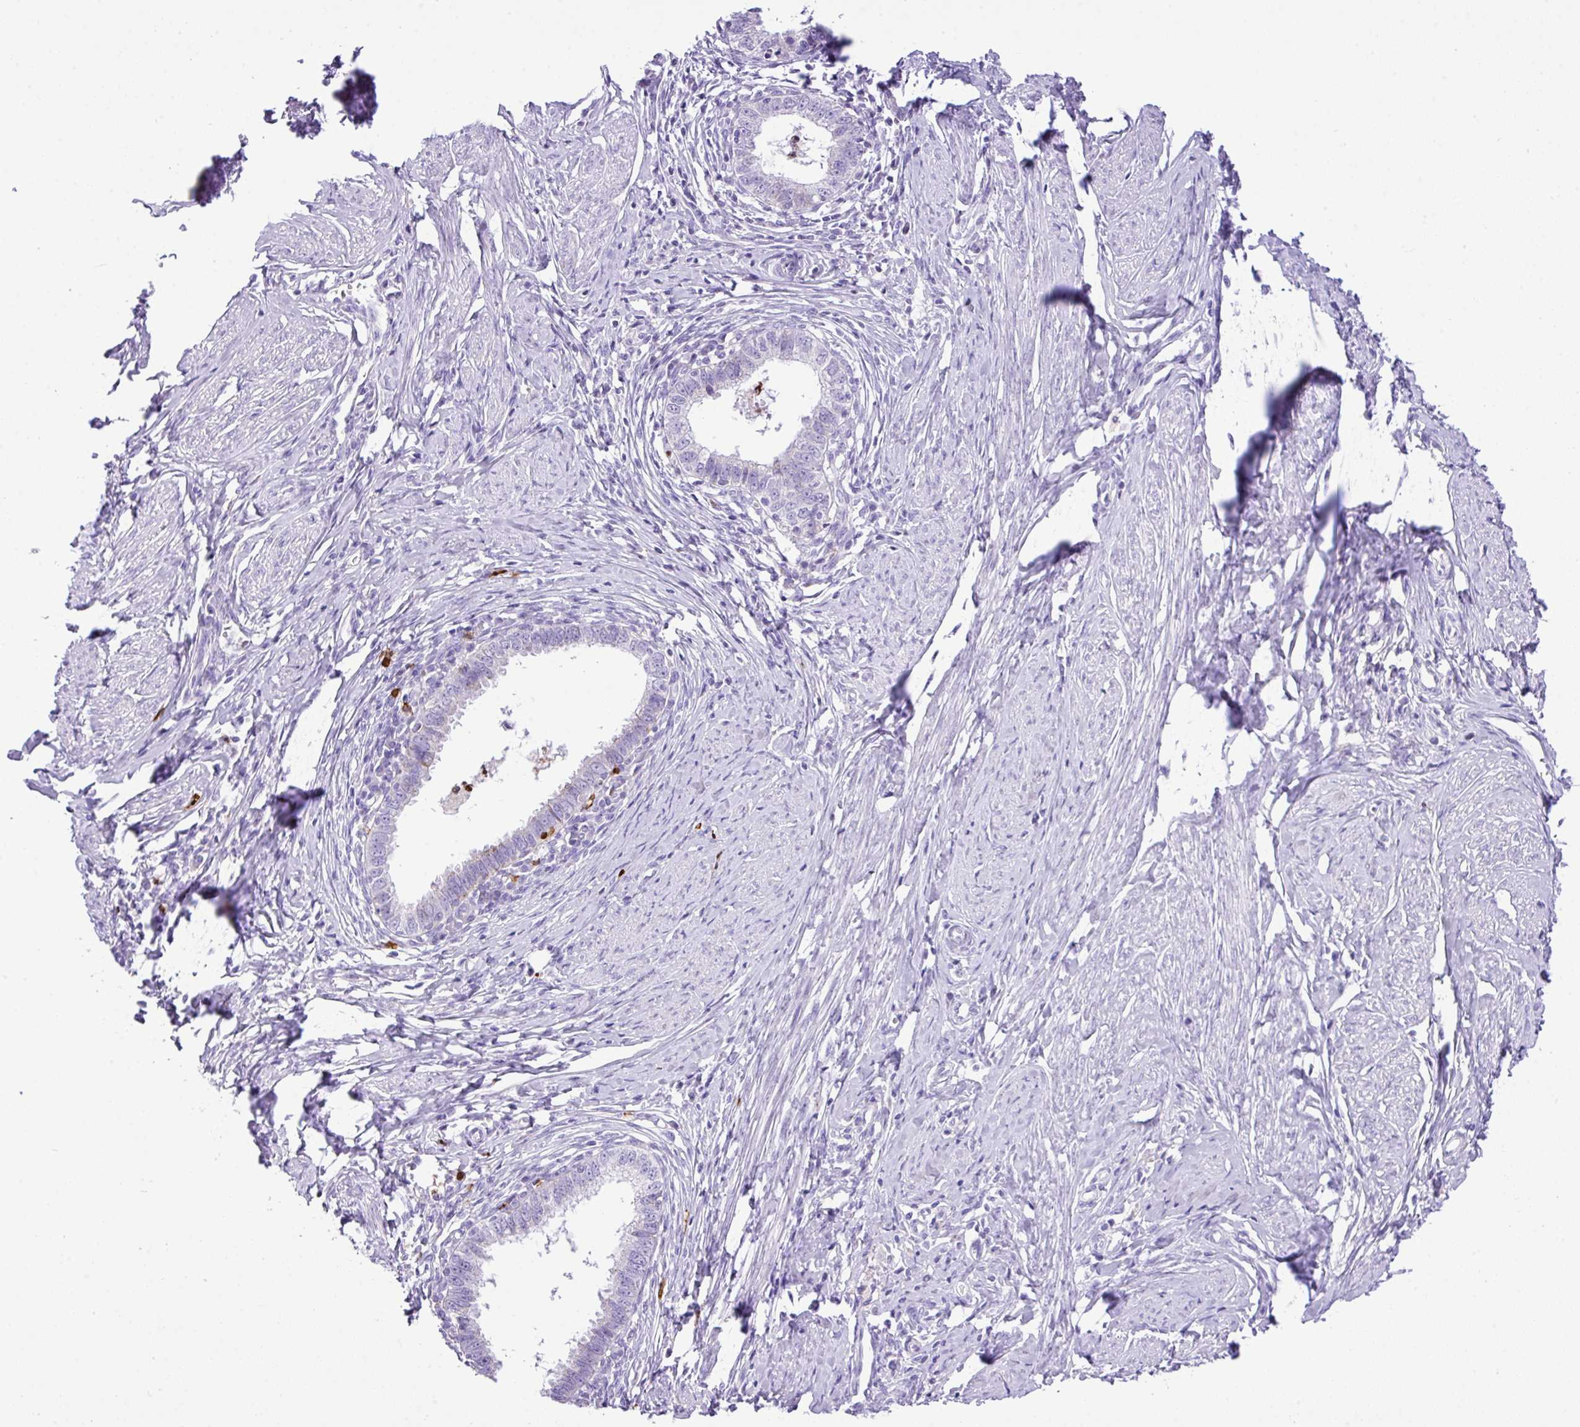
{"staining": {"intensity": "negative", "quantity": "none", "location": "none"}, "tissue": "cervical cancer", "cell_type": "Tumor cells", "image_type": "cancer", "snomed": [{"axis": "morphology", "description": "Adenocarcinoma, NOS"}, {"axis": "topography", "description": "Cervix"}], "caption": "High magnification brightfield microscopy of adenocarcinoma (cervical) stained with DAB (3,3'-diaminobenzidine) (brown) and counterstained with hematoxylin (blue): tumor cells show no significant staining.", "gene": "RCAN2", "patient": {"sex": "female", "age": 36}}